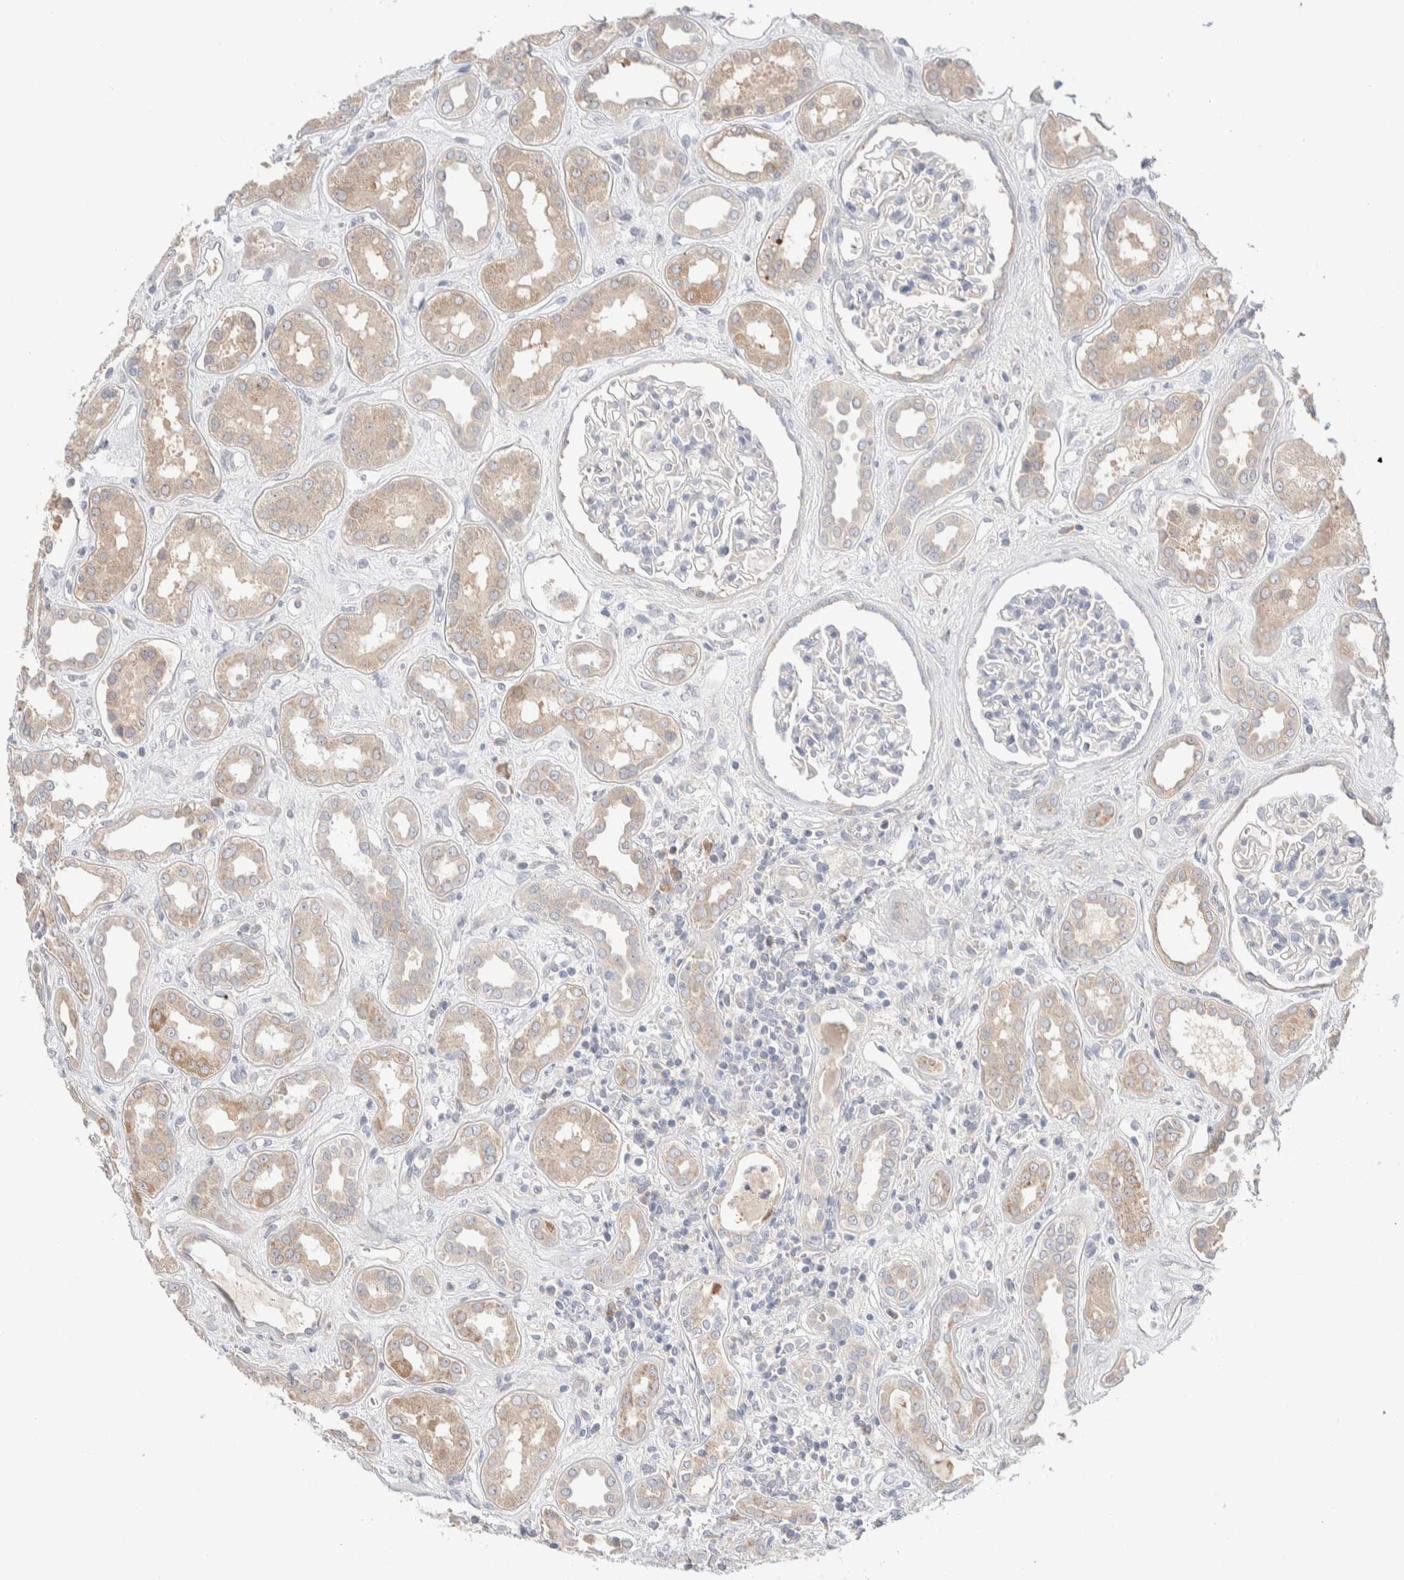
{"staining": {"intensity": "negative", "quantity": "none", "location": "none"}, "tissue": "kidney", "cell_type": "Cells in glomeruli", "image_type": "normal", "snomed": [{"axis": "morphology", "description": "Normal tissue, NOS"}, {"axis": "topography", "description": "Kidney"}], "caption": "IHC of benign human kidney demonstrates no positivity in cells in glomeruli. (DAB immunohistochemistry (IHC) with hematoxylin counter stain).", "gene": "RUSF1", "patient": {"sex": "male", "age": 59}}